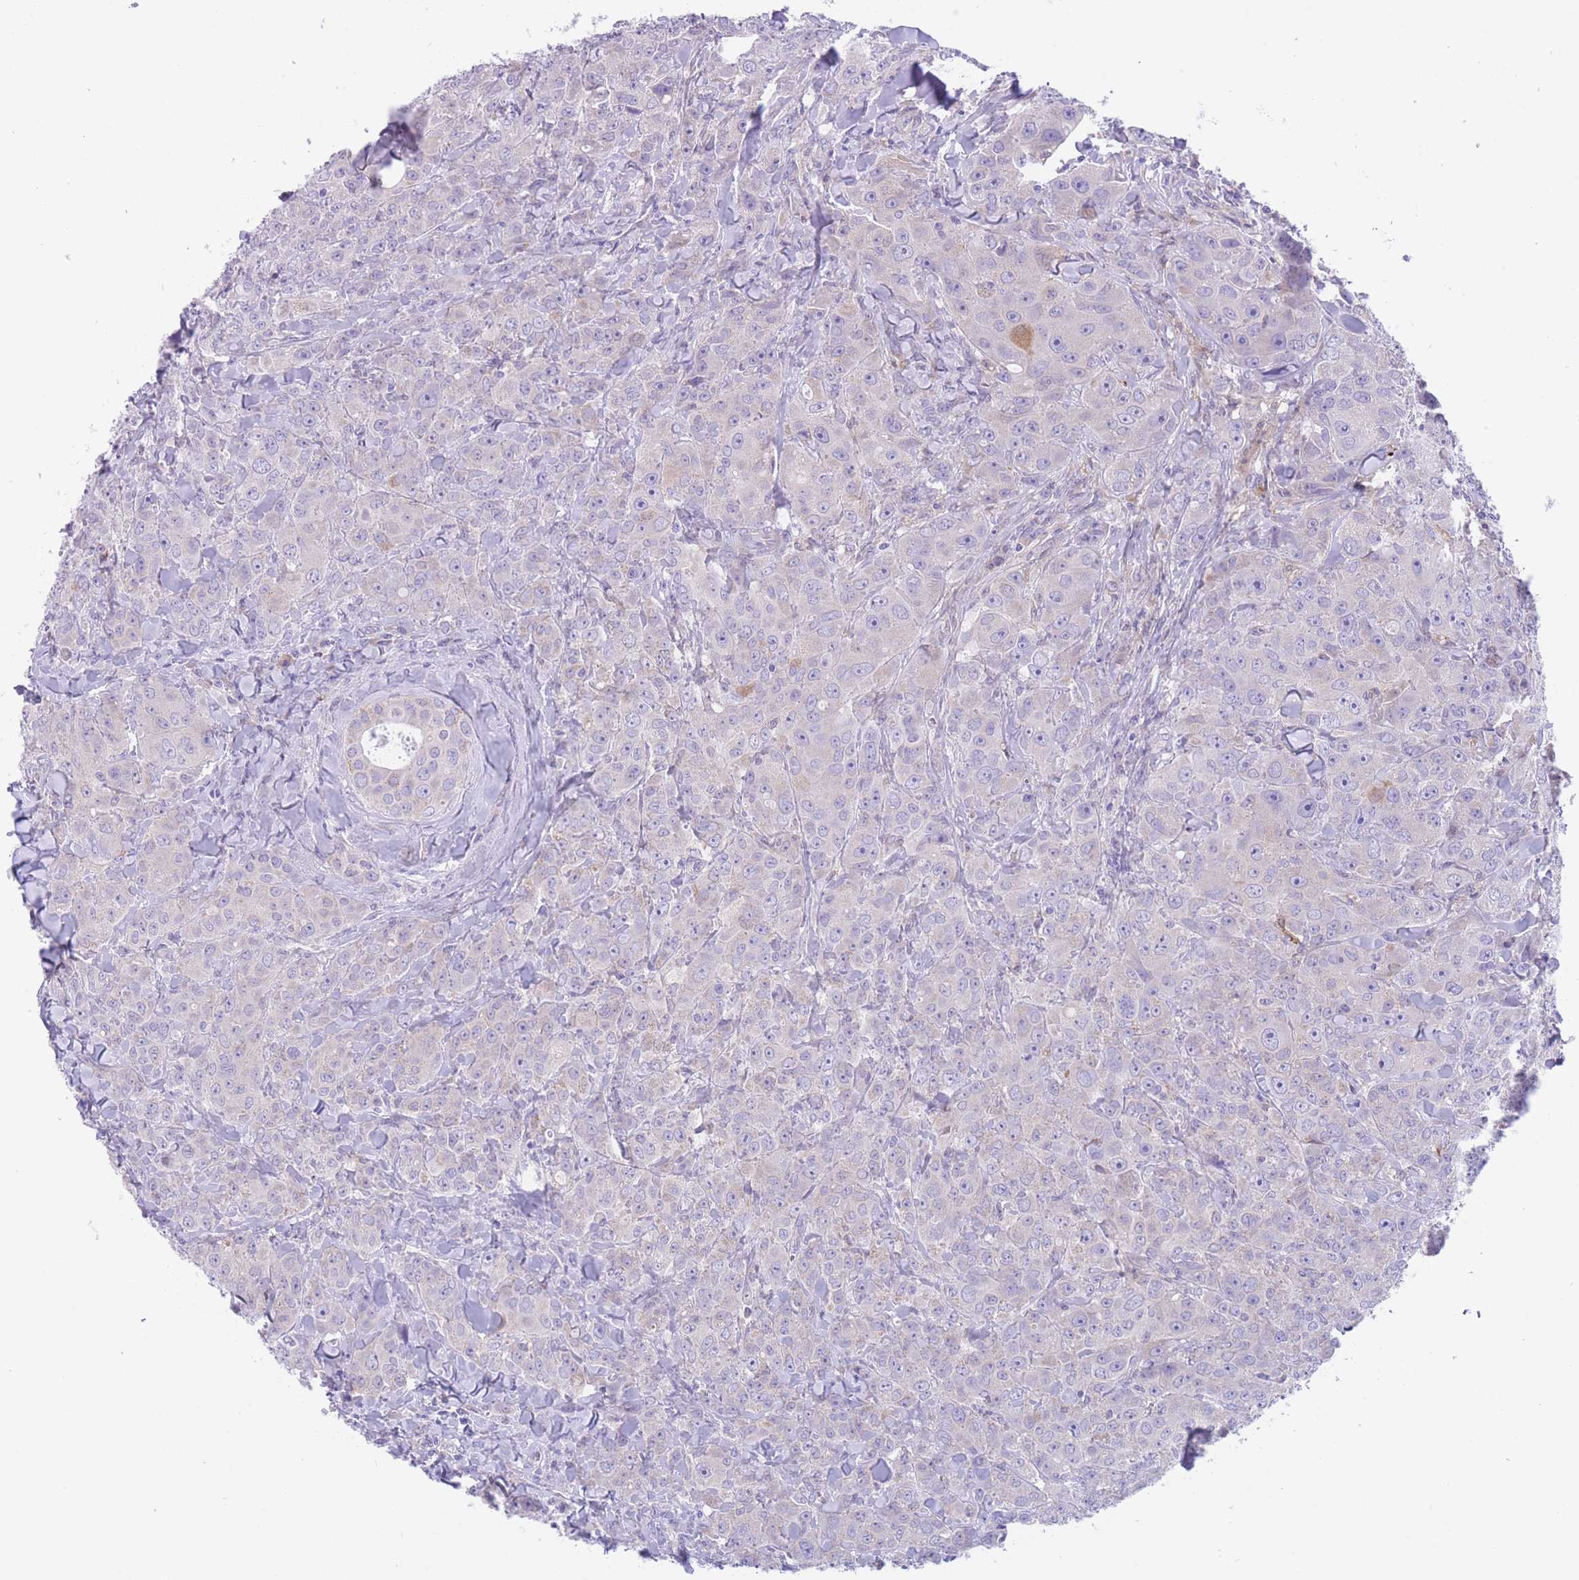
{"staining": {"intensity": "negative", "quantity": "none", "location": "none"}, "tissue": "breast cancer", "cell_type": "Tumor cells", "image_type": "cancer", "snomed": [{"axis": "morphology", "description": "Duct carcinoma"}, {"axis": "topography", "description": "Breast"}], "caption": "Tumor cells show no significant expression in infiltrating ductal carcinoma (breast). (Brightfield microscopy of DAB (3,3'-diaminobenzidine) IHC at high magnification).", "gene": "QTRT1", "patient": {"sex": "female", "age": 43}}